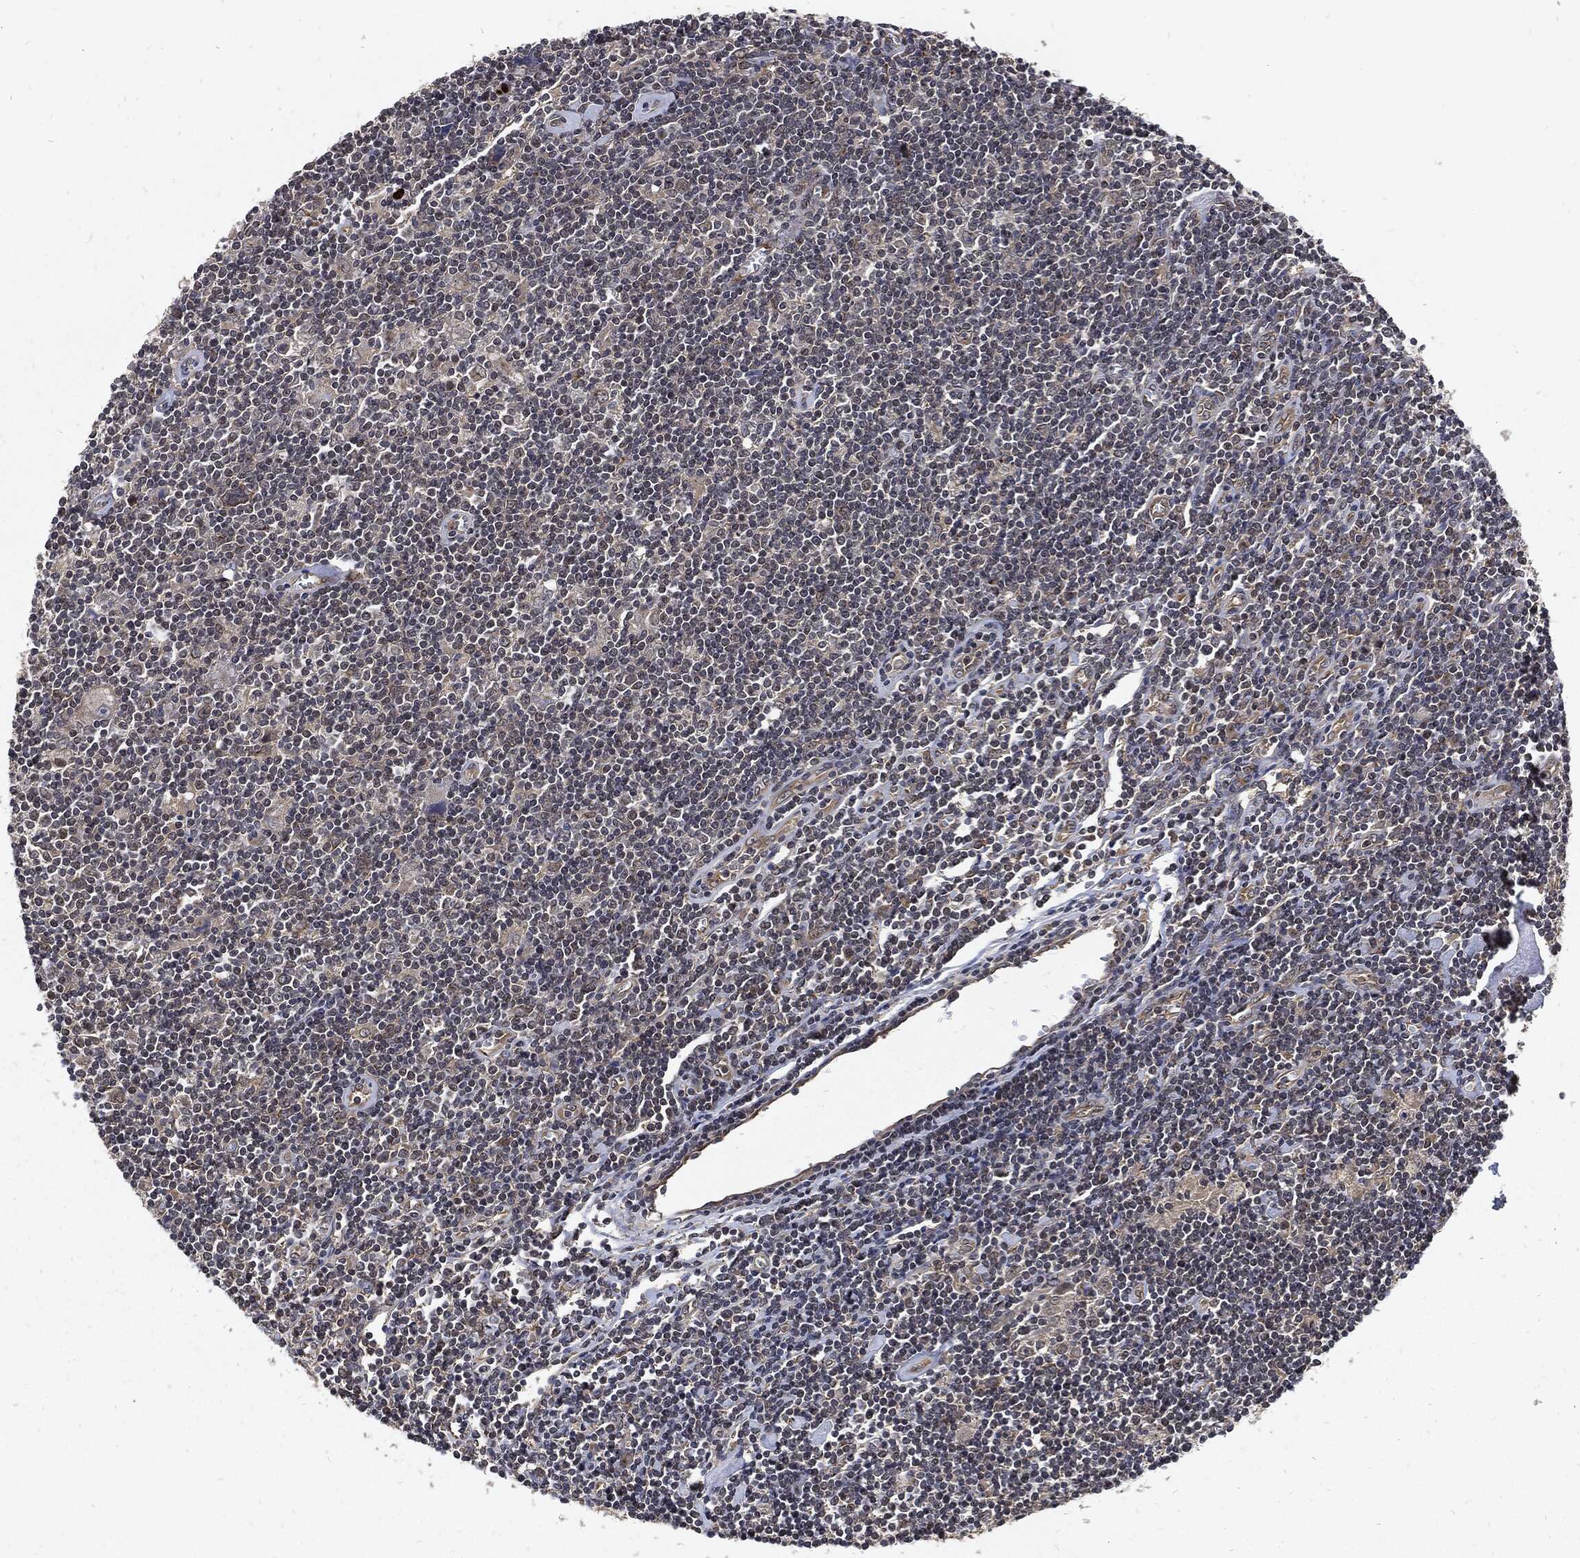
{"staining": {"intensity": "negative", "quantity": "none", "location": "none"}, "tissue": "lymphoma", "cell_type": "Tumor cells", "image_type": "cancer", "snomed": [{"axis": "morphology", "description": "Hodgkin's disease, NOS"}, {"axis": "topography", "description": "Lymph node"}], "caption": "The immunohistochemistry photomicrograph has no significant staining in tumor cells of Hodgkin's disease tissue.", "gene": "DCTN1", "patient": {"sex": "male", "age": 40}}